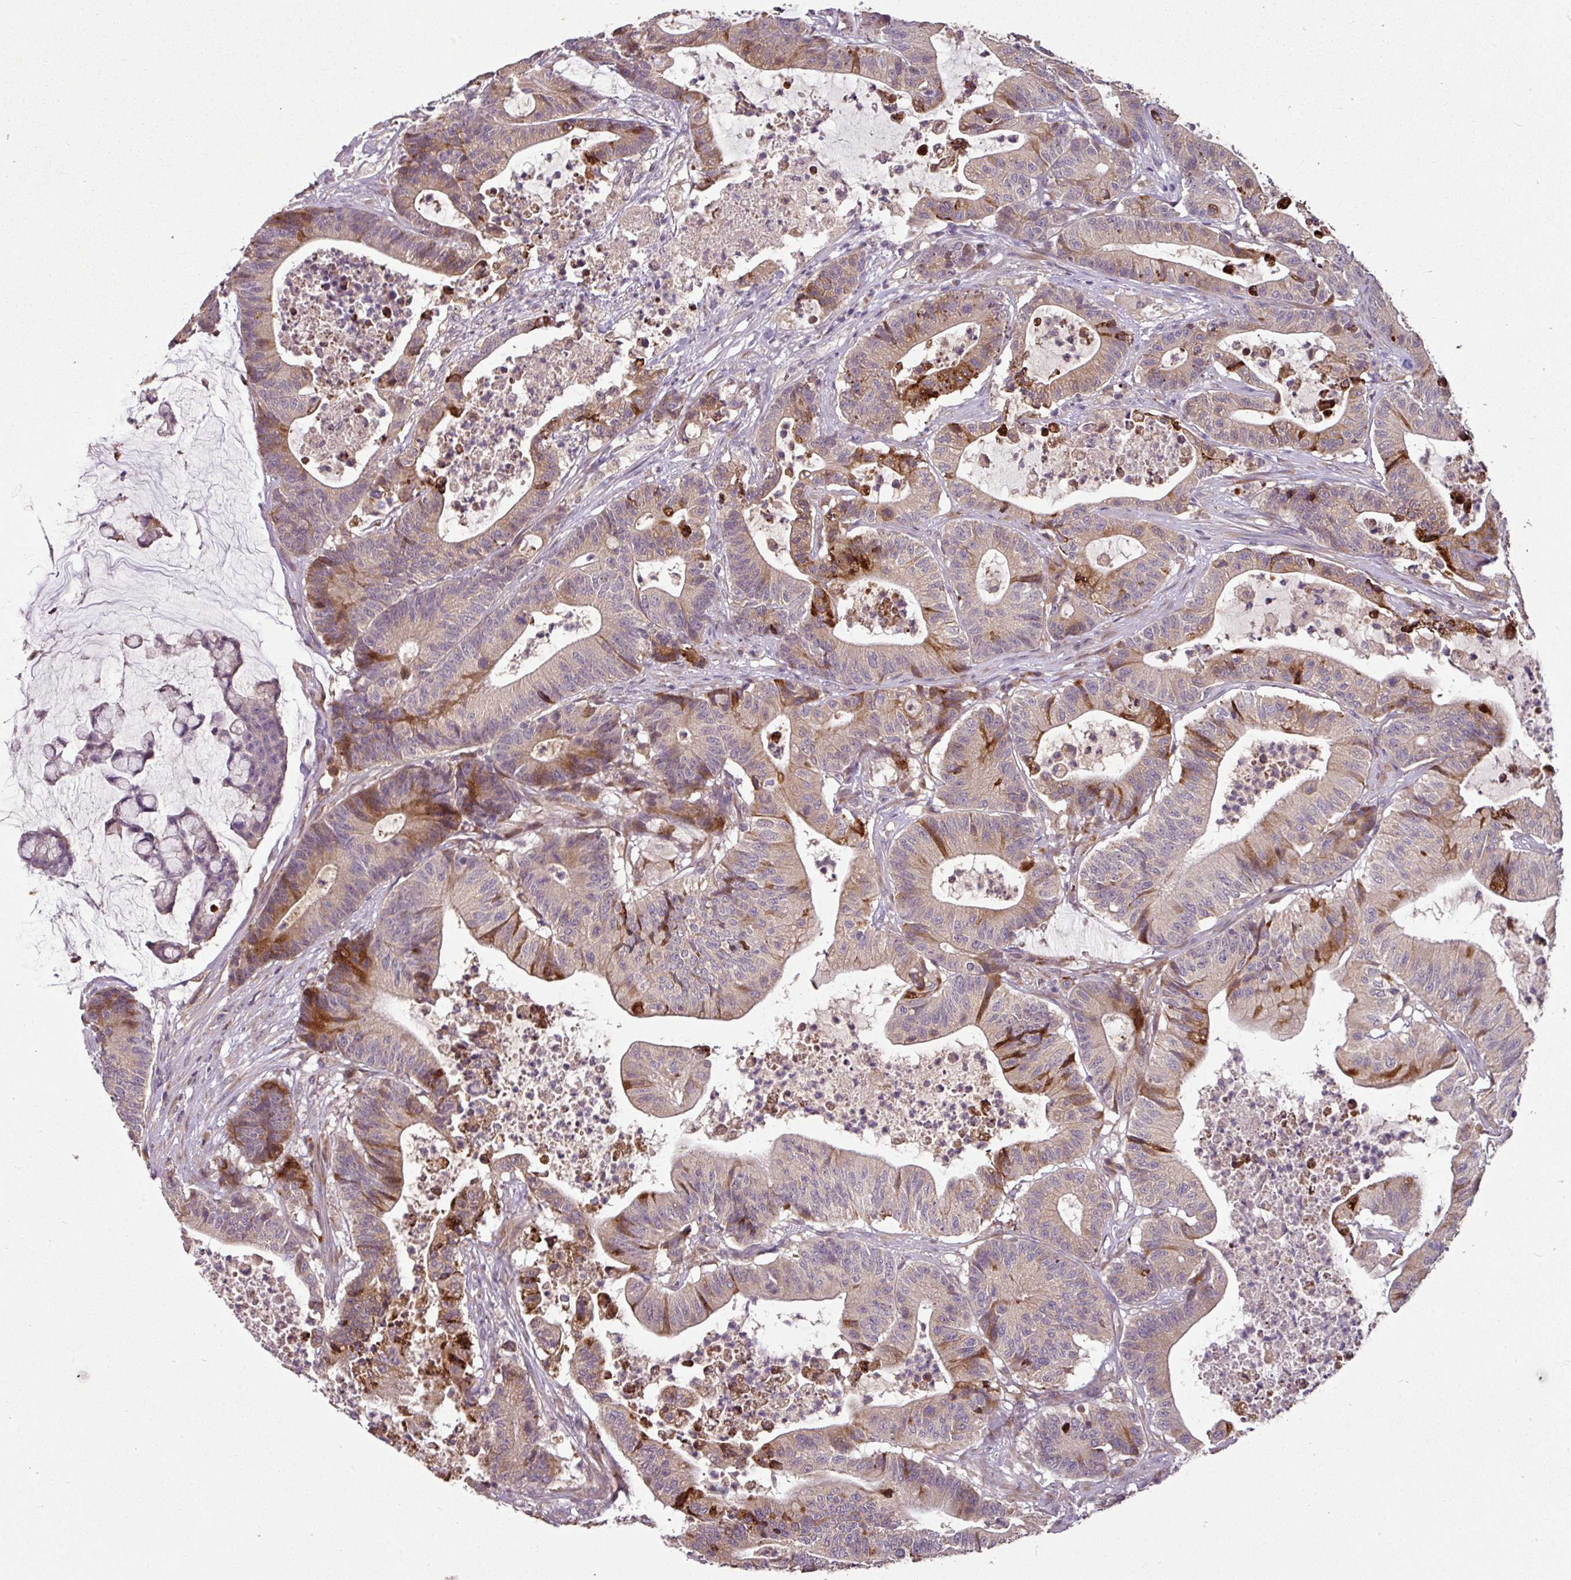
{"staining": {"intensity": "moderate", "quantity": "25%-75%", "location": "cytoplasmic/membranous"}, "tissue": "colorectal cancer", "cell_type": "Tumor cells", "image_type": "cancer", "snomed": [{"axis": "morphology", "description": "Adenocarcinoma, NOS"}, {"axis": "topography", "description": "Colon"}], "caption": "Protein positivity by immunohistochemistry reveals moderate cytoplasmic/membranous positivity in approximately 25%-75% of tumor cells in colorectal adenocarcinoma.", "gene": "SPCS3", "patient": {"sex": "female", "age": 84}}